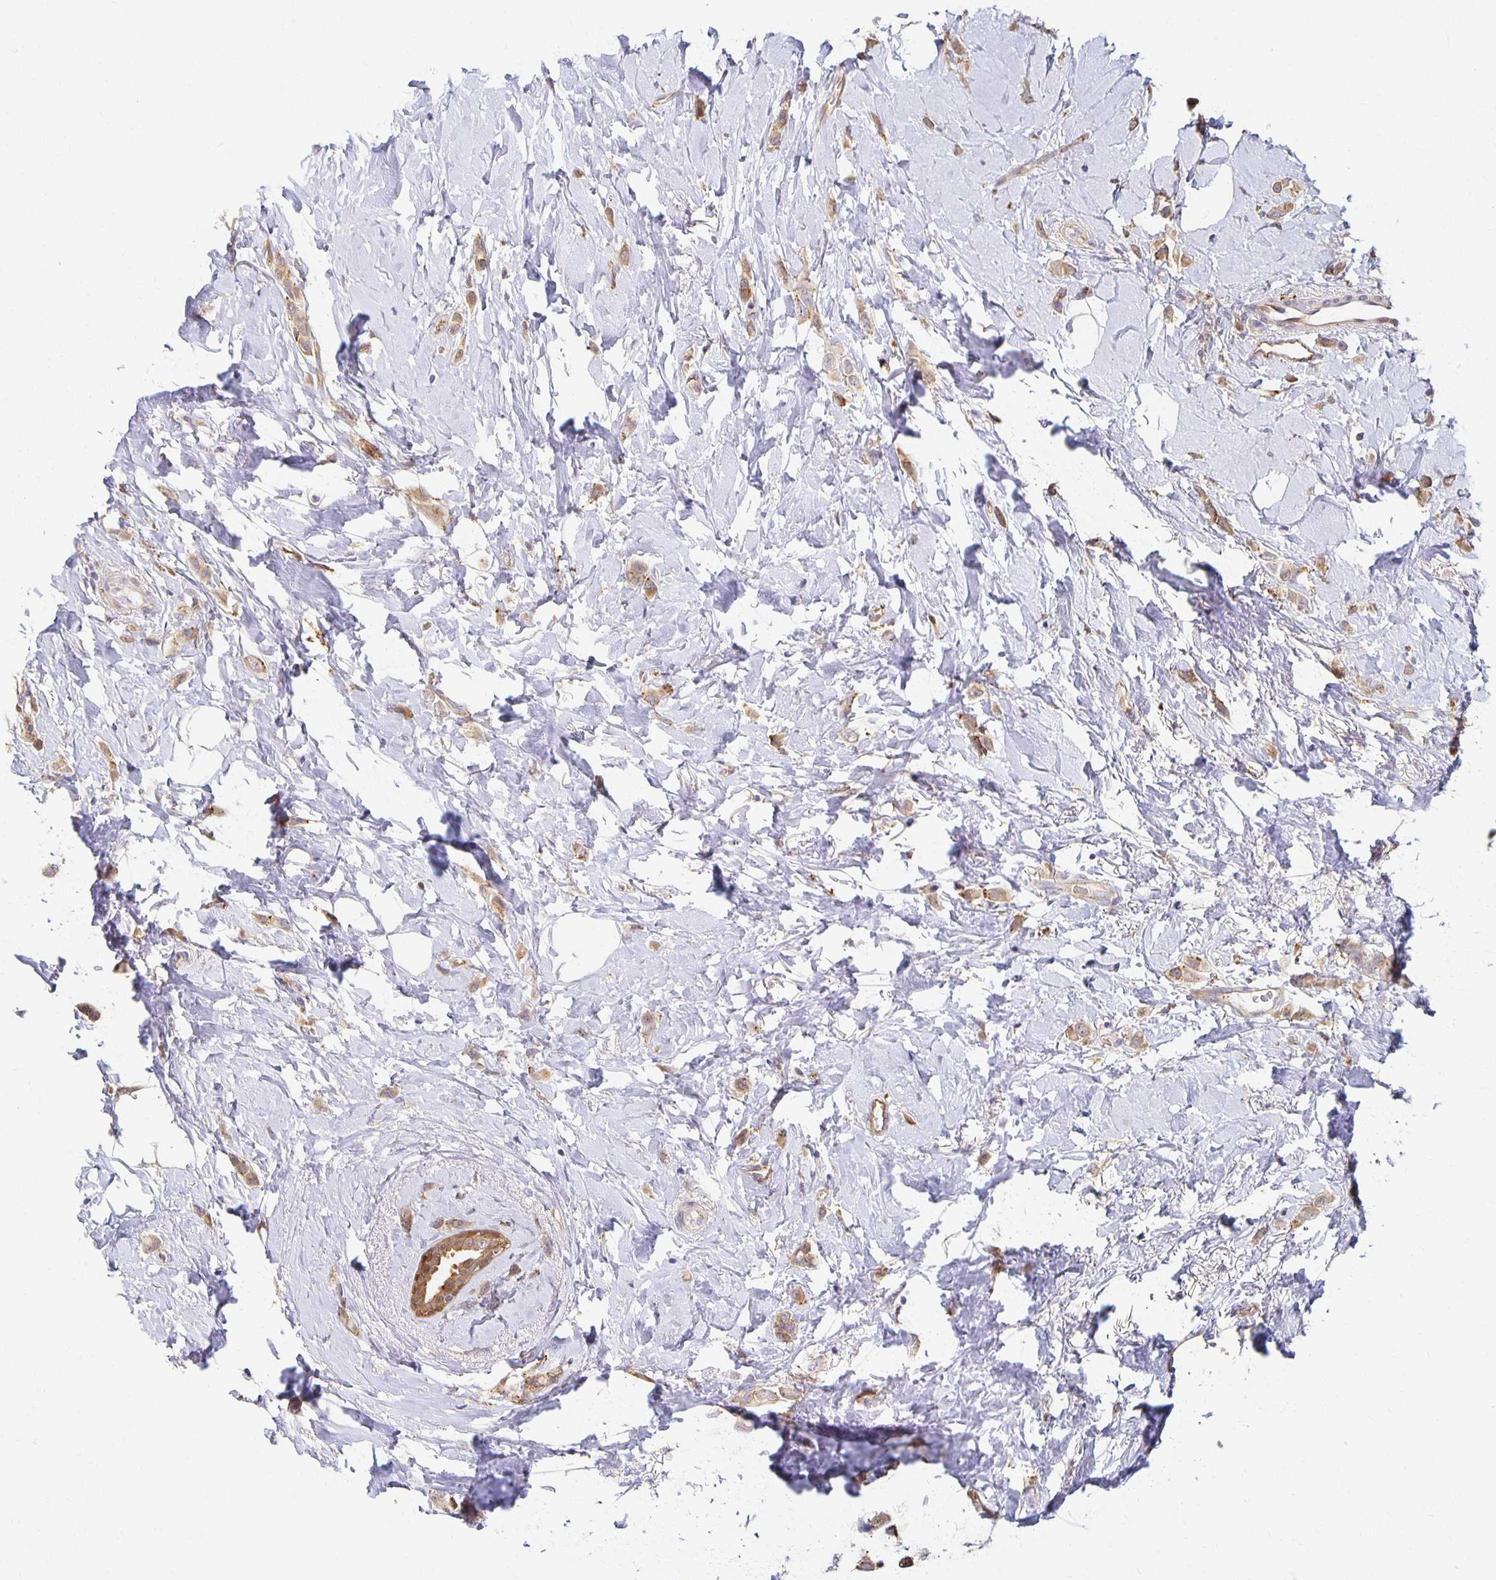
{"staining": {"intensity": "moderate", "quantity": ">75%", "location": "cytoplasmic/membranous"}, "tissue": "breast cancer", "cell_type": "Tumor cells", "image_type": "cancer", "snomed": [{"axis": "morphology", "description": "Lobular carcinoma"}, {"axis": "topography", "description": "Breast"}], "caption": "This image exhibits IHC staining of human lobular carcinoma (breast), with medium moderate cytoplasmic/membranous positivity in about >75% of tumor cells.", "gene": "SORL1", "patient": {"sex": "female", "age": 66}}